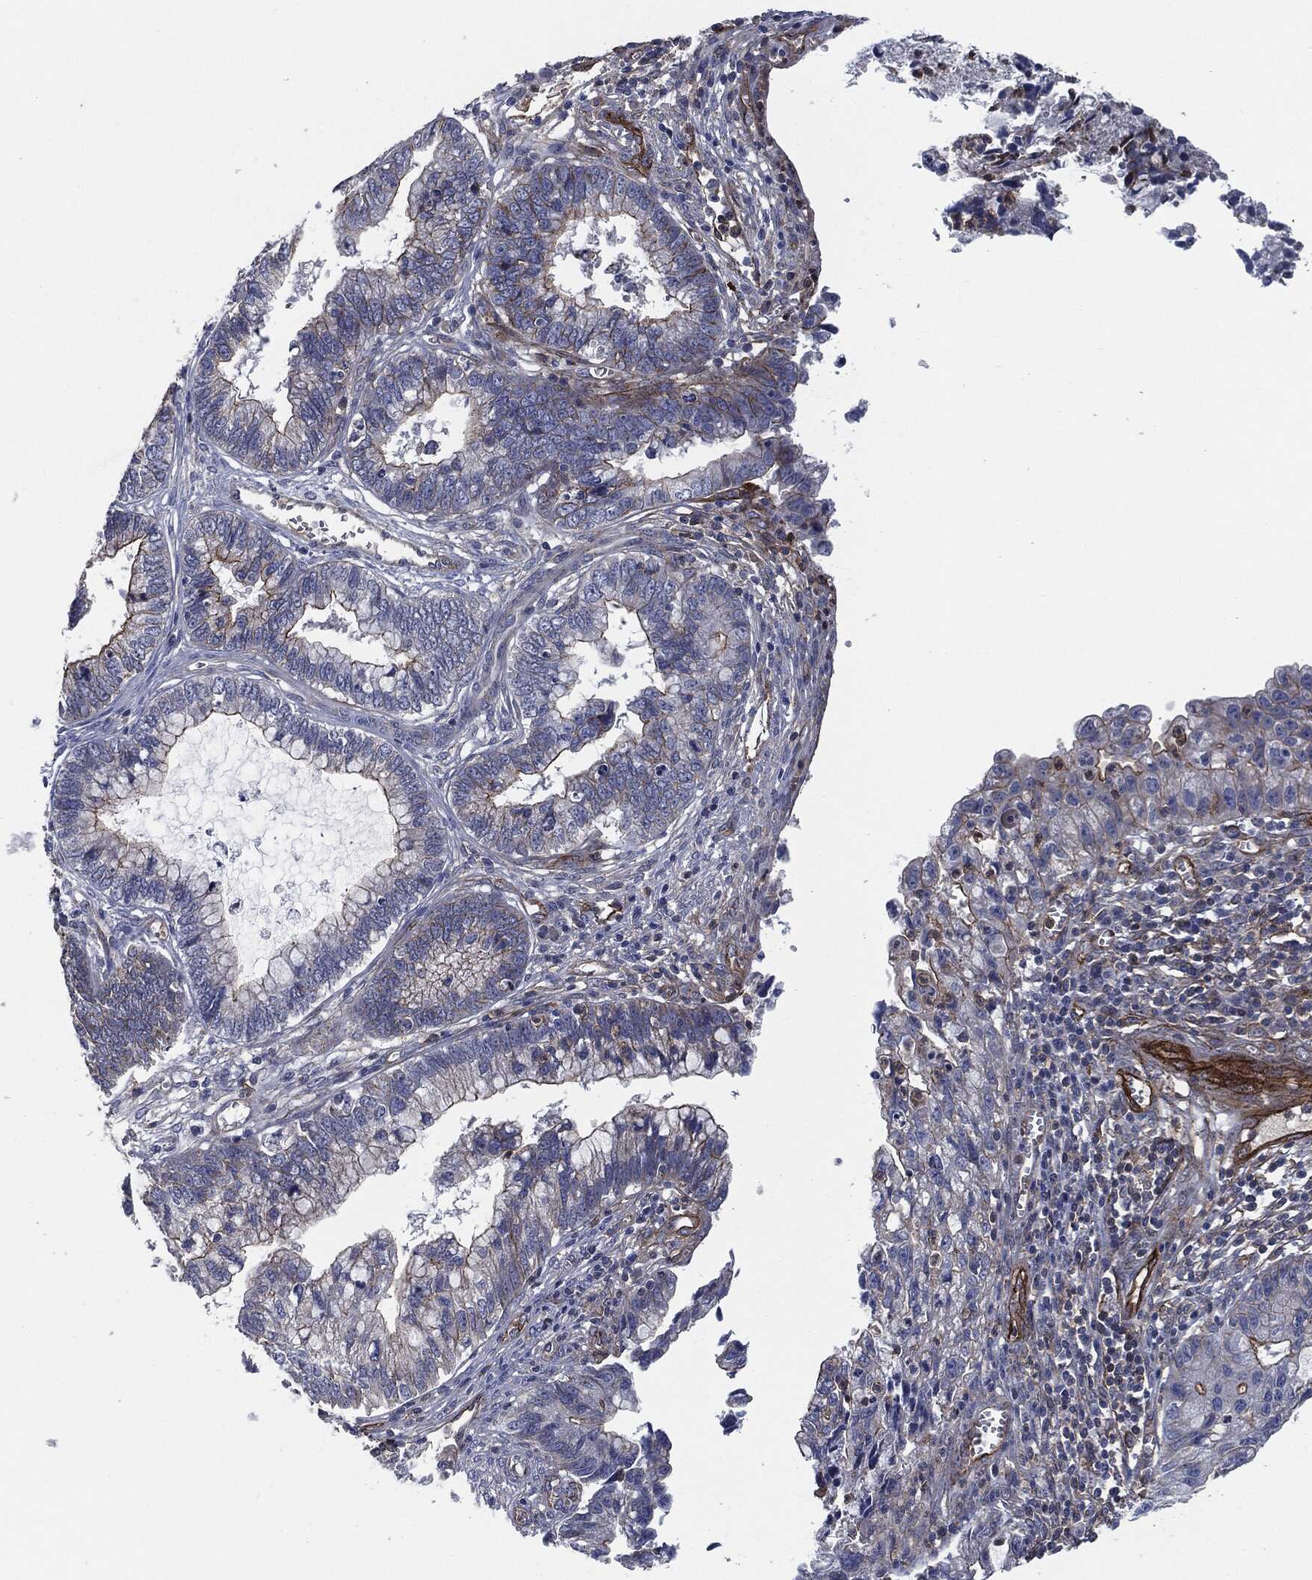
{"staining": {"intensity": "moderate", "quantity": "<25%", "location": "cytoplasmic/membranous"}, "tissue": "cervical cancer", "cell_type": "Tumor cells", "image_type": "cancer", "snomed": [{"axis": "morphology", "description": "Adenocarcinoma, NOS"}, {"axis": "topography", "description": "Cervix"}], "caption": "The immunohistochemical stain shows moderate cytoplasmic/membranous staining in tumor cells of cervical cancer tissue. The protein of interest is stained brown, and the nuclei are stained in blue (DAB IHC with brightfield microscopy, high magnification).", "gene": "SVIL", "patient": {"sex": "female", "age": 44}}